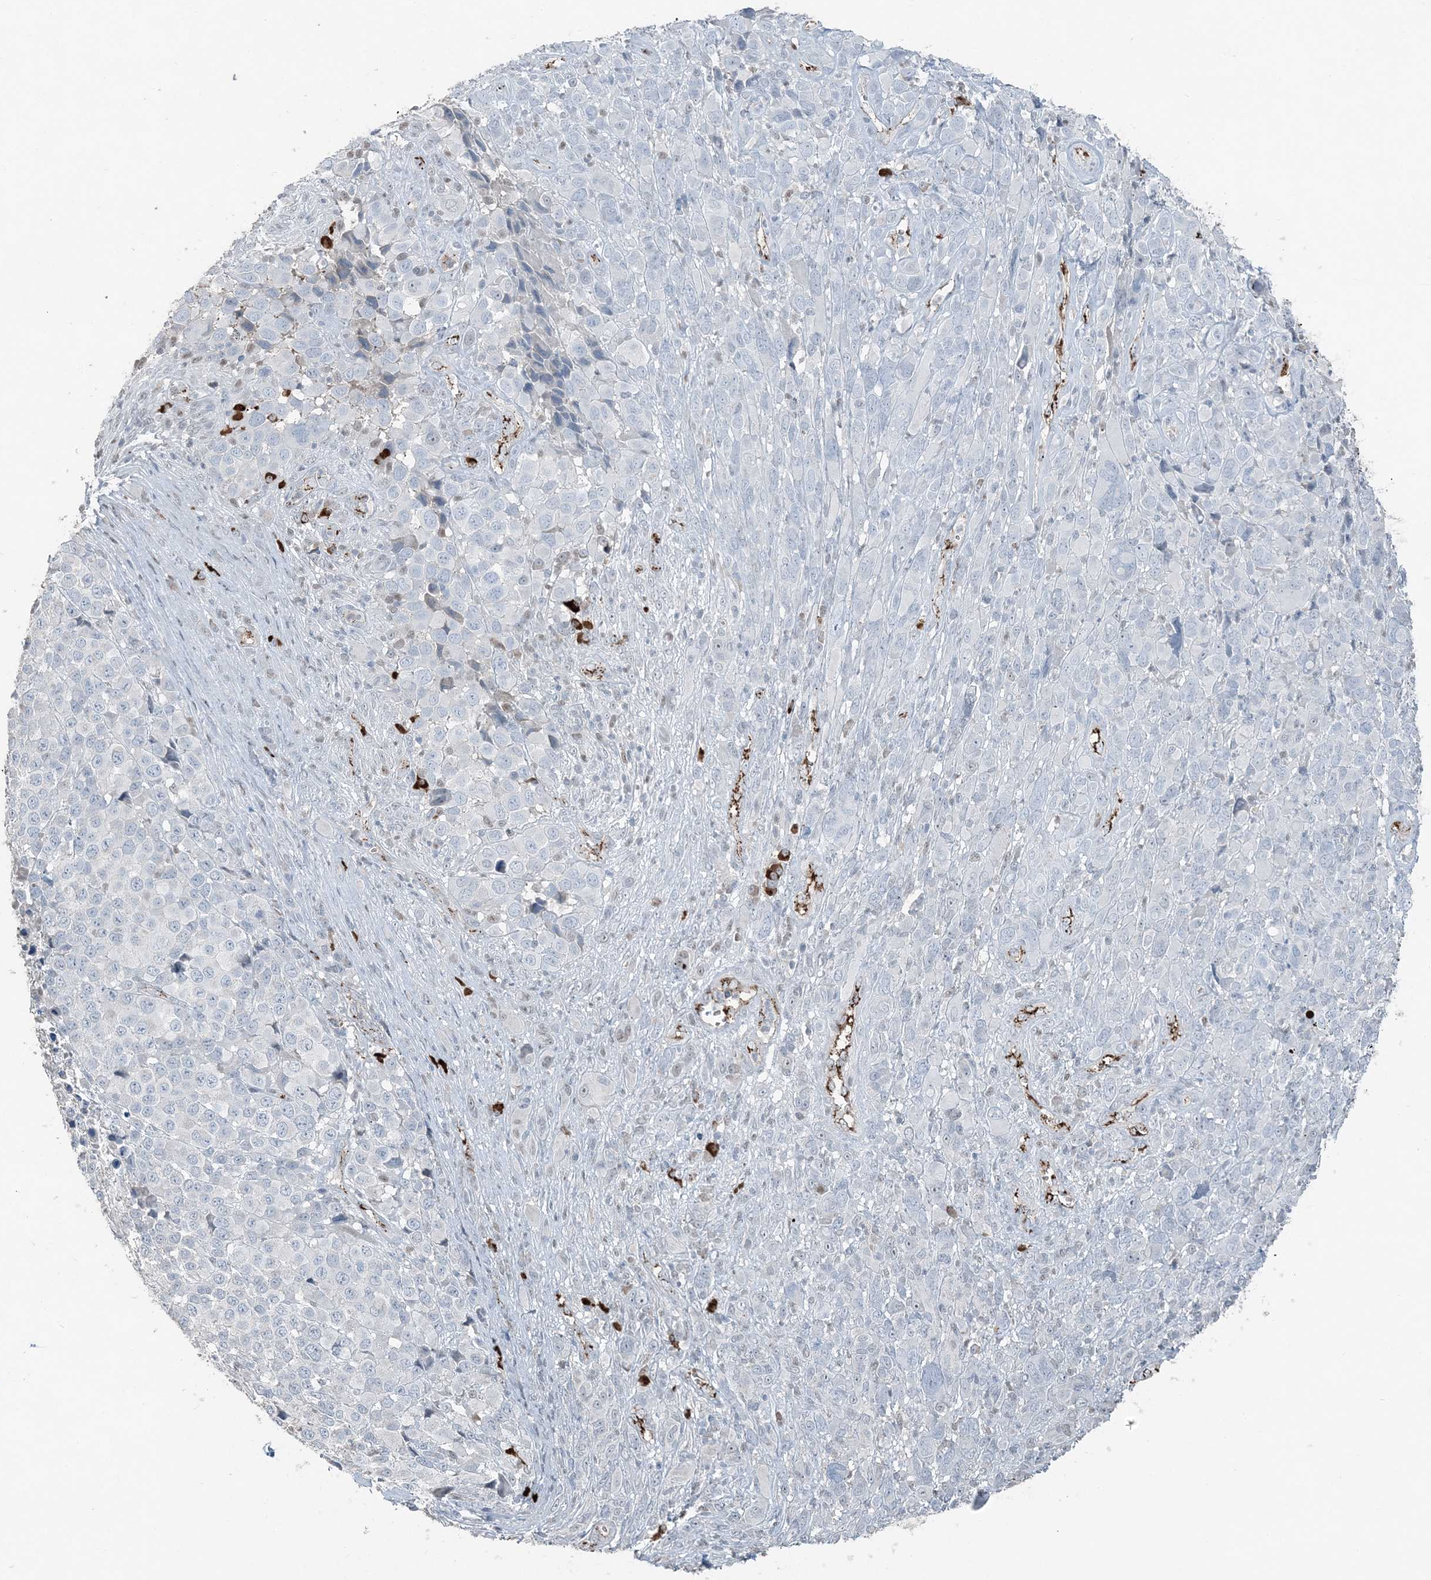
{"staining": {"intensity": "negative", "quantity": "none", "location": "none"}, "tissue": "melanoma", "cell_type": "Tumor cells", "image_type": "cancer", "snomed": [{"axis": "morphology", "description": "Malignant melanoma, NOS"}, {"axis": "topography", "description": "Skin of trunk"}], "caption": "There is no significant staining in tumor cells of malignant melanoma.", "gene": "ELOVL7", "patient": {"sex": "male", "age": 71}}